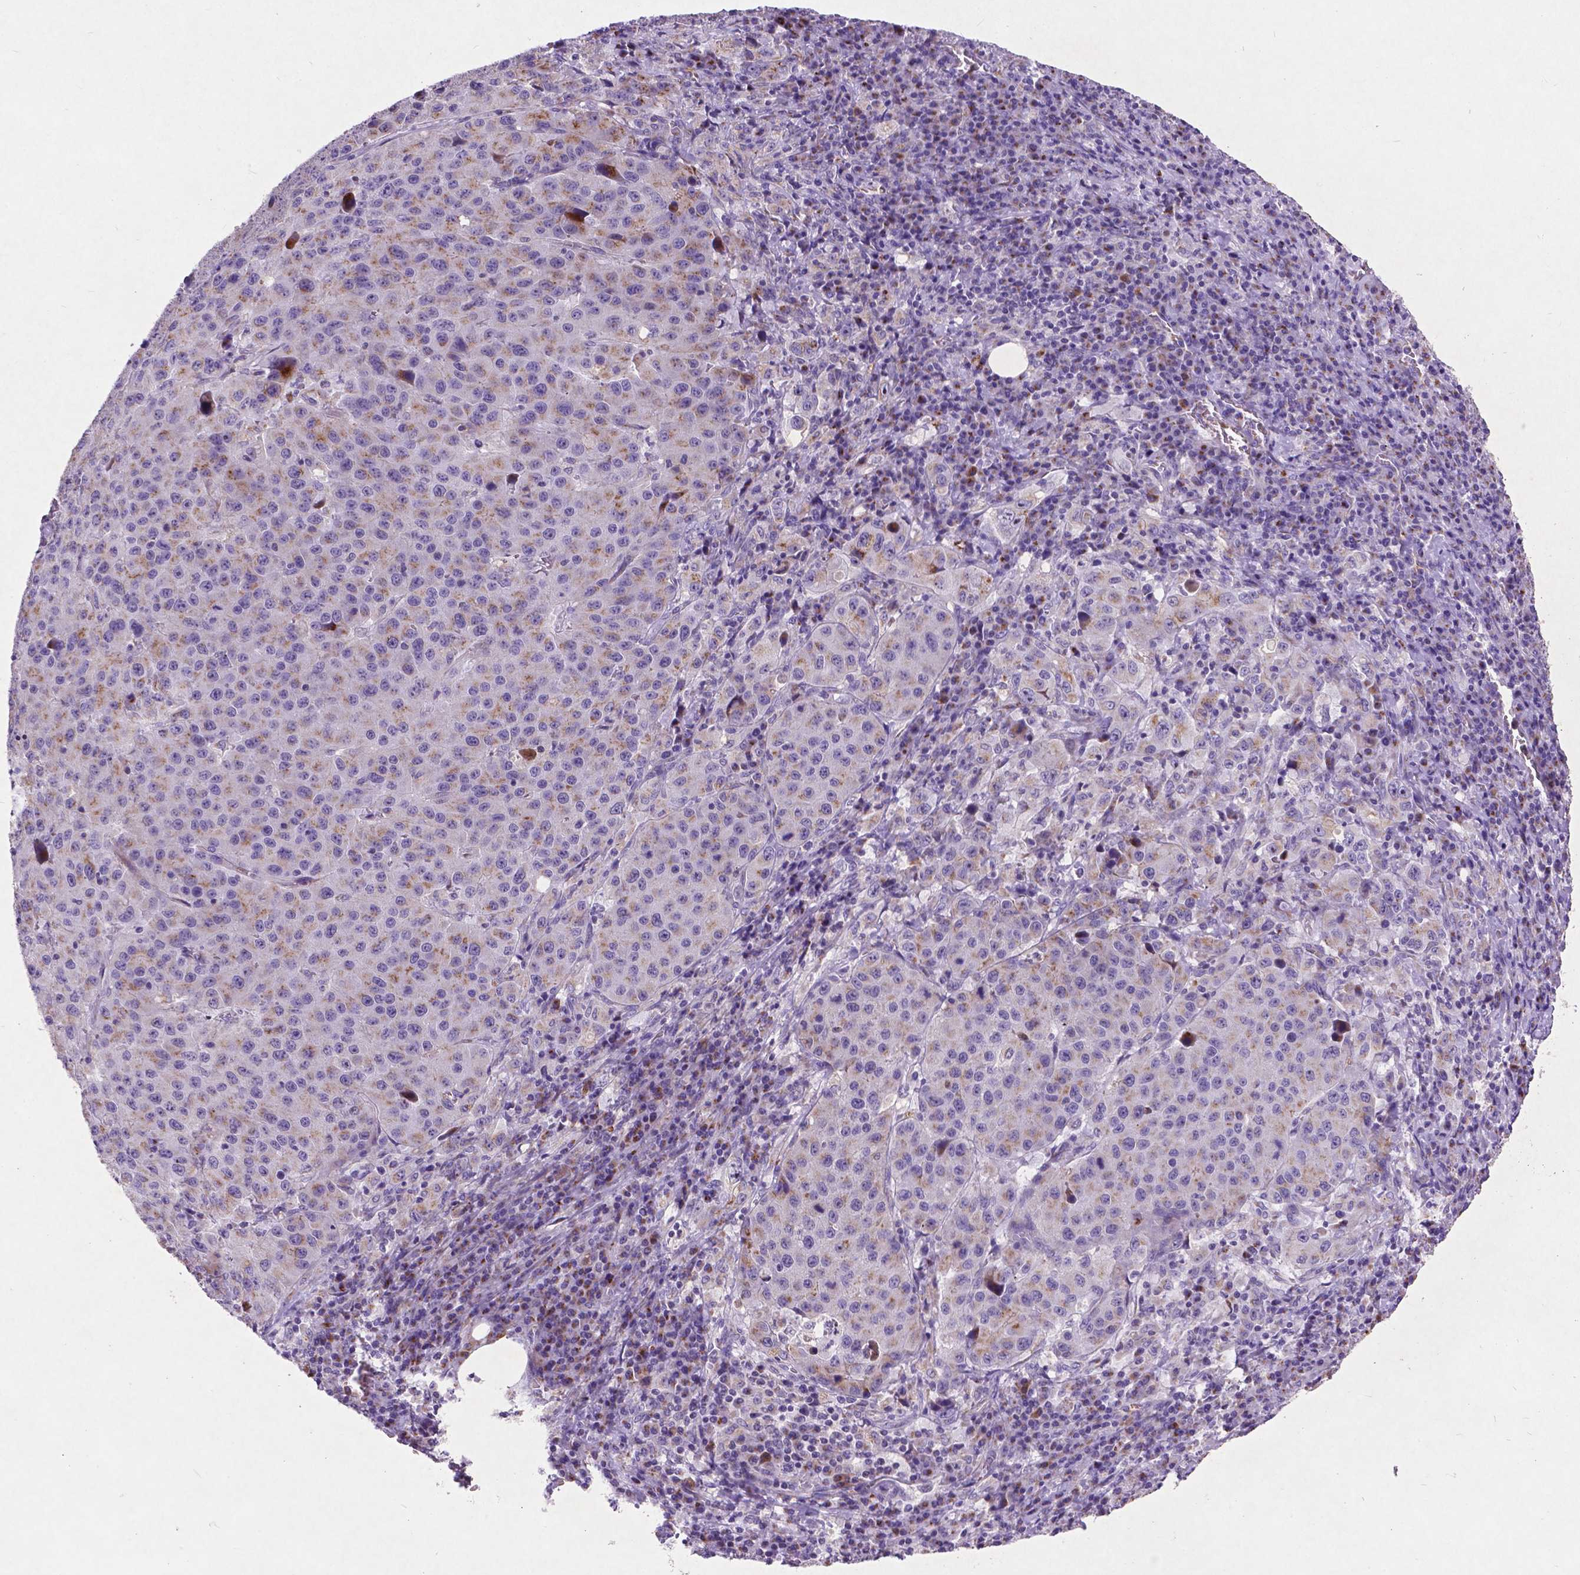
{"staining": {"intensity": "weak", "quantity": ">75%", "location": "cytoplasmic/membranous"}, "tissue": "stomach cancer", "cell_type": "Tumor cells", "image_type": "cancer", "snomed": [{"axis": "morphology", "description": "Adenocarcinoma, NOS"}, {"axis": "topography", "description": "Stomach"}], "caption": "The micrograph exhibits immunohistochemical staining of stomach adenocarcinoma. There is weak cytoplasmic/membranous expression is appreciated in approximately >75% of tumor cells. (Stains: DAB (3,3'-diaminobenzidine) in brown, nuclei in blue, Microscopy: brightfield microscopy at high magnification).", "gene": "ATG4D", "patient": {"sex": "male", "age": 71}}